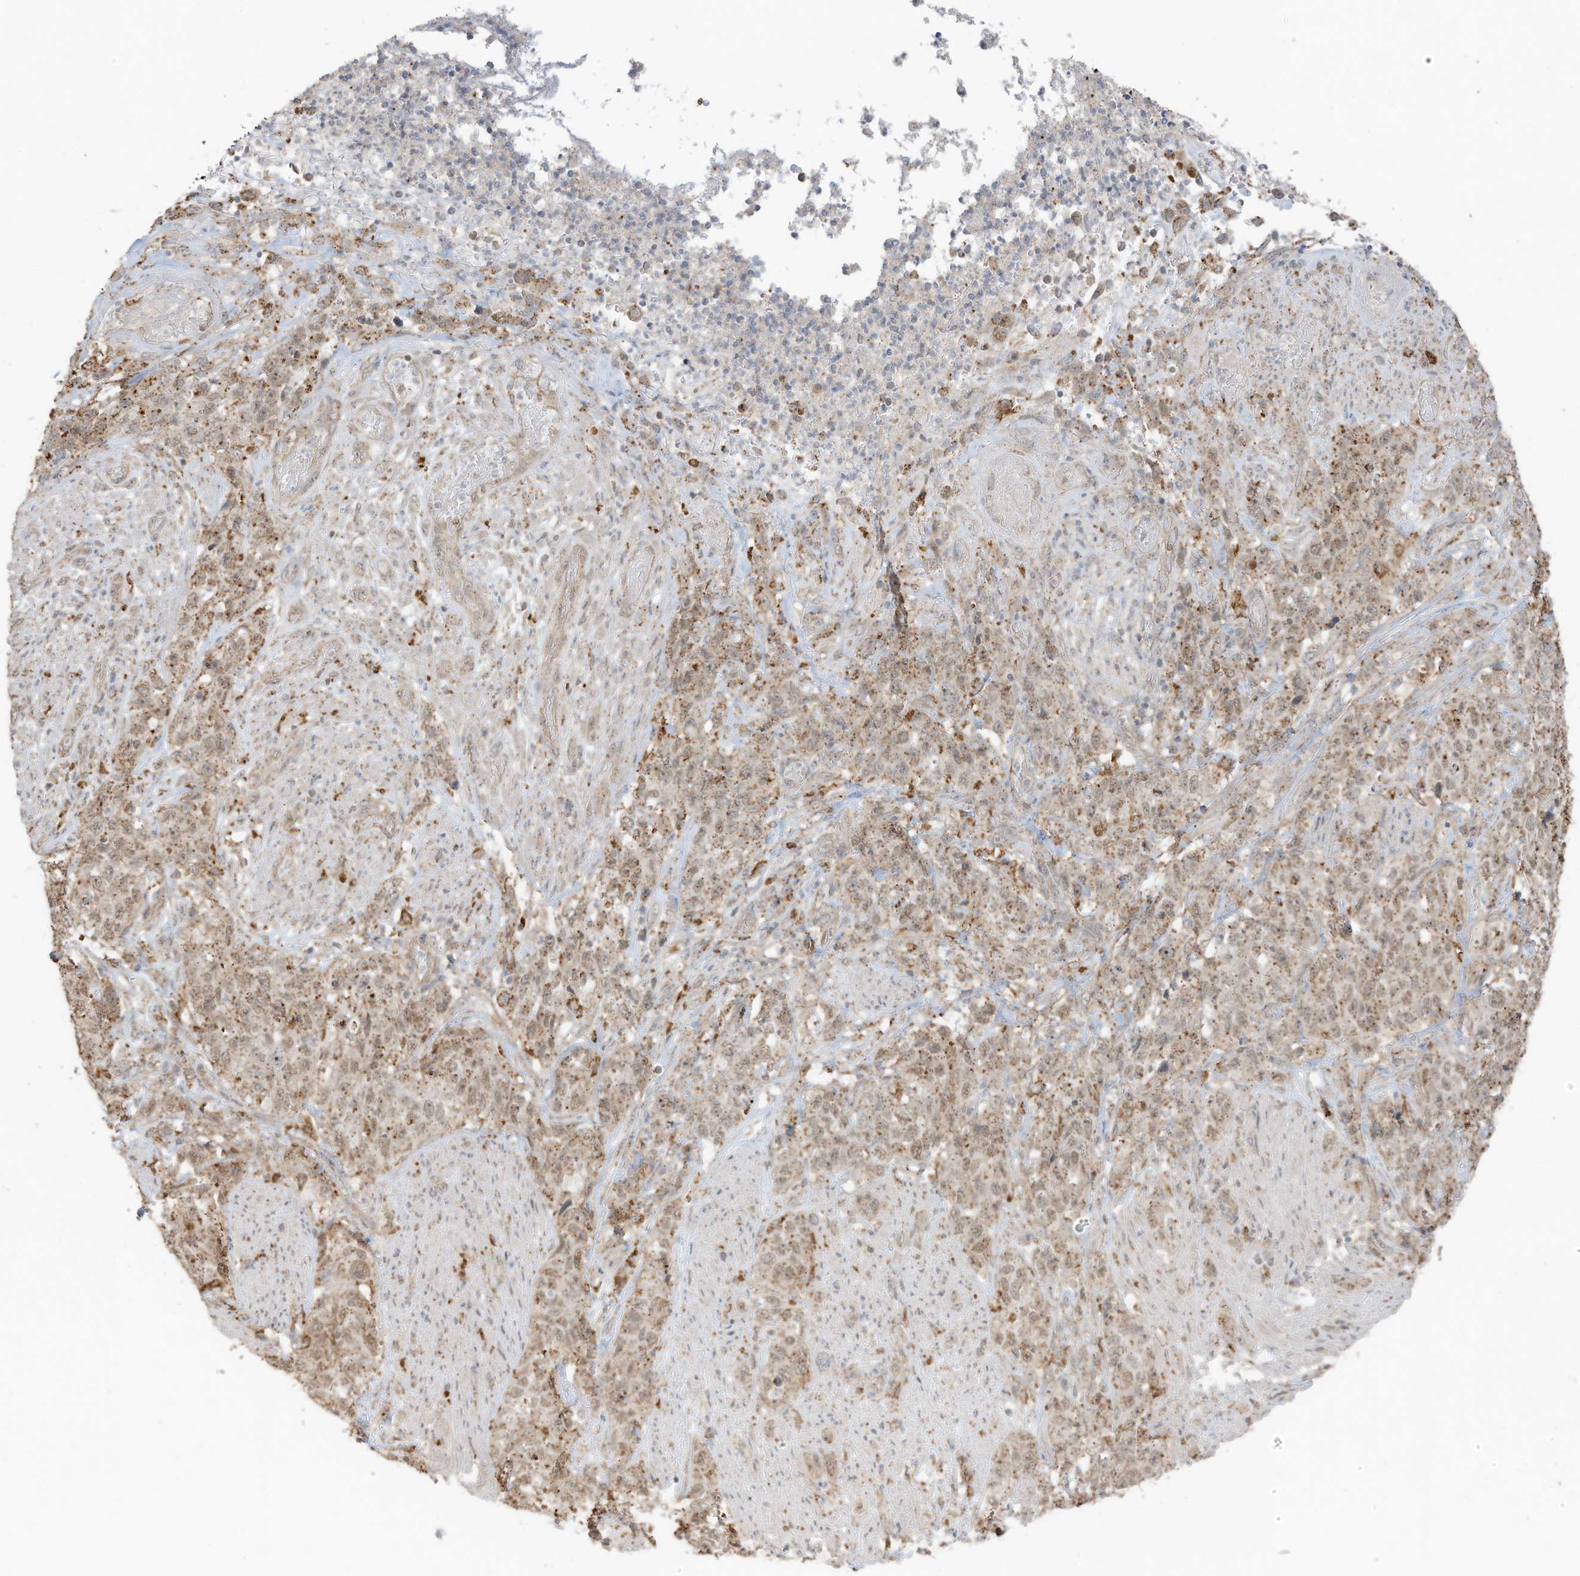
{"staining": {"intensity": "moderate", "quantity": "25%-75%", "location": "cytoplasmic/membranous"}, "tissue": "stomach cancer", "cell_type": "Tumor cells", "image_type": "cancer", "snomed": [{"axis": "morphology", "description": "Adenocarcinoma, NOS"}, {"axis": "topography", "description": "Stomach"}], "caption": "Moderate cytoplasmic/membranous protein staining is identified in about 25%-75% of tumor cells in stomach cancer.", "gene": "N4BP3", "patient": {"sex": "male", "age": 48}}